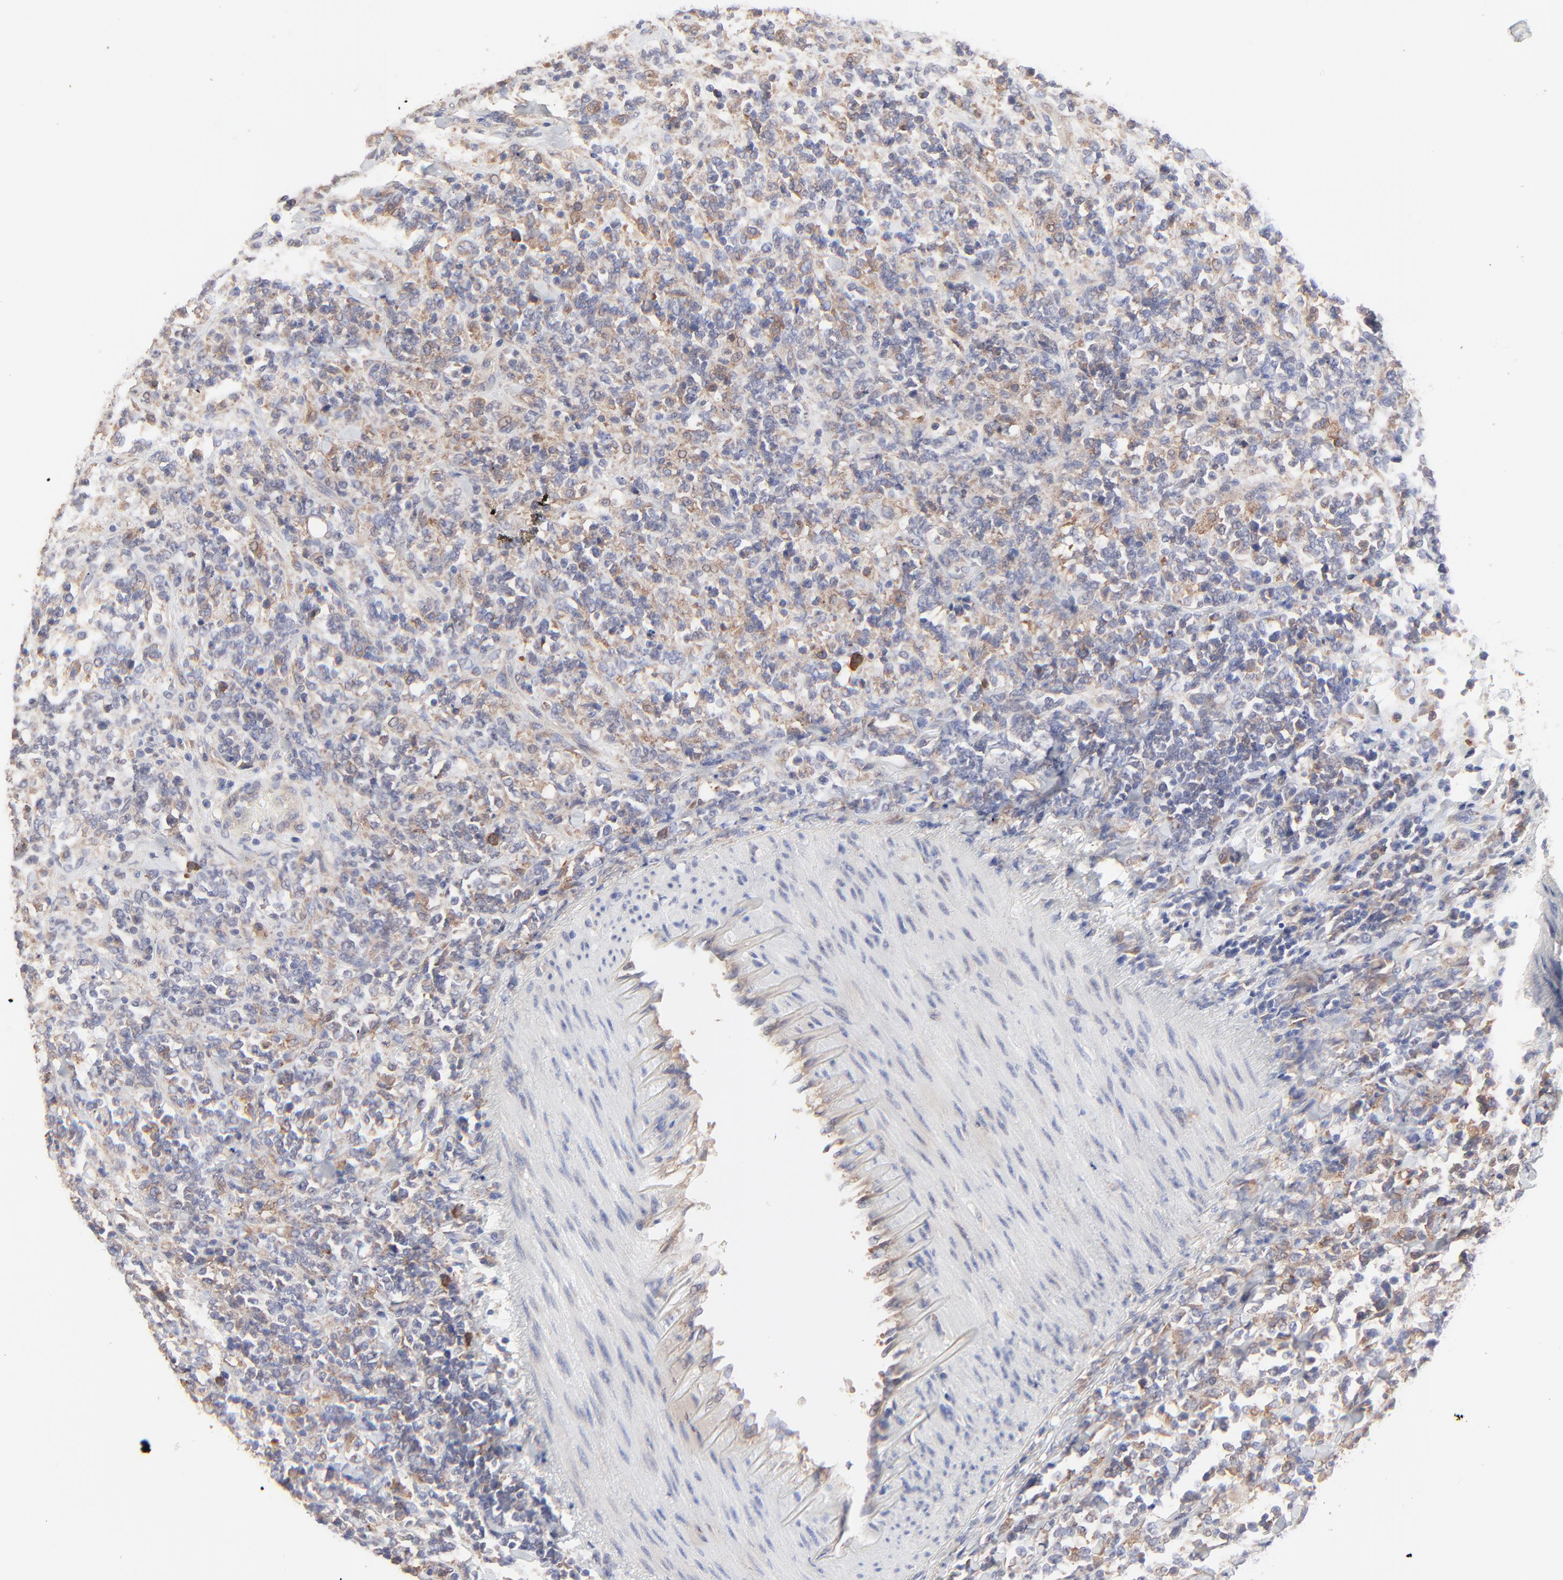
{"staining": {"intensity": "weak", "quantity": "25%-75%", "location": "cytoplasmic/membranous"}, "tissue": "lymphoma", "cell_type": "Tumor cells", "image_type": "cancer", "snomed": [{"axis": "morphology", "description": "Malignant lymphoma, non-Hodgkin's type, High grade"}, {"axis": "topography", "description": "Soft tissue"}], "caption": "Approximately 25%-75% of tumor cells in malignant lymphoma, non-Hodgkin's type (high-grade) exhibit weak cytoplasmic/membranous protein expression as visualized by brown immunohistochemical staining.", "gene": "PPFIBP2", "patient": {"sex": "male", "age": 18}}